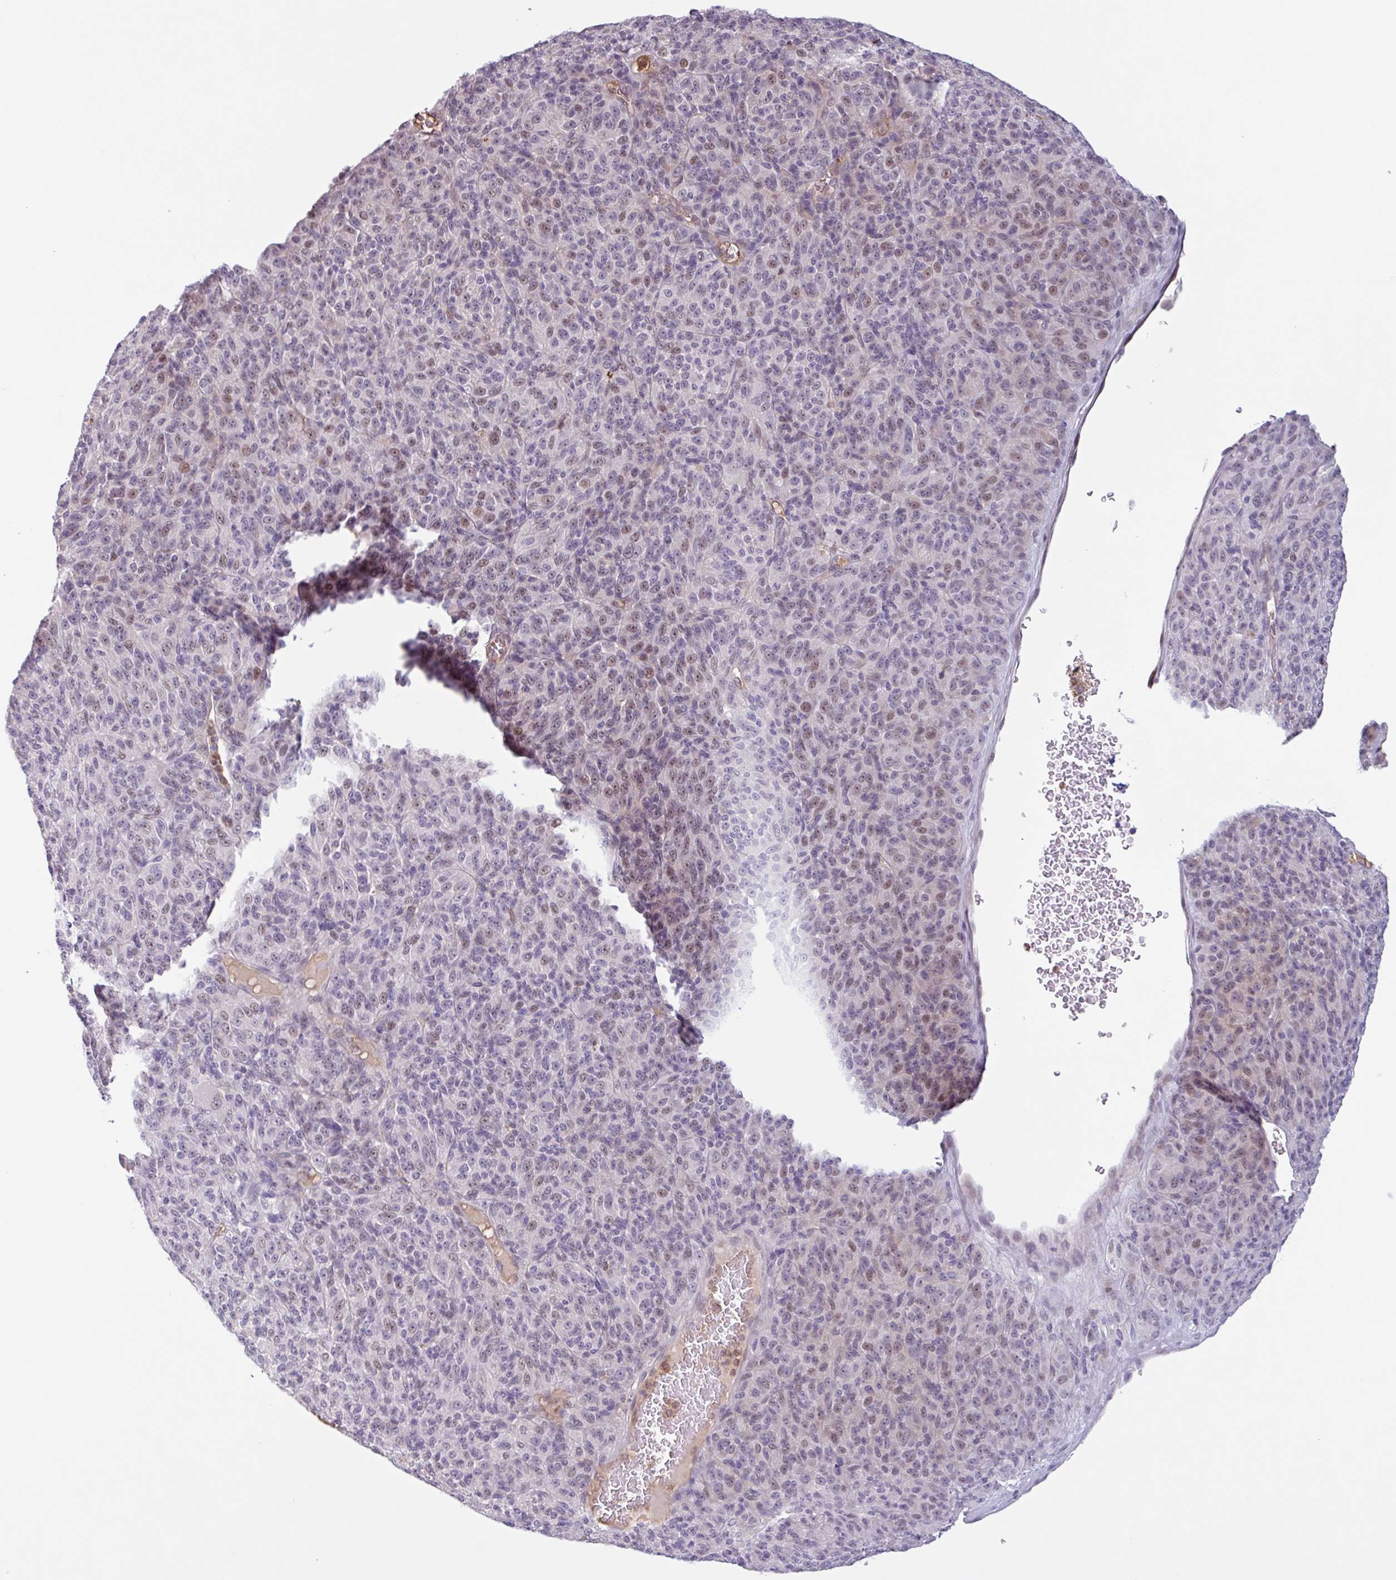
{"staining": {"intensity": "weak", "quantity": "25%-75%", "location": "nuclear"}, "tissue": "melanoma", "cell_type": "Tumor cells", "image_type": "cancer", "snomed": [{"axis": "morphology", "description": "Malignant melanoma, Metastatic site"}, {"axis": "topography", "description": "Brain"}], "caption": "A high-resolution micrograph shows immunohistochemistry staining of malignant melanoma (metastatic site), which demonstrates weak nuclear staining in approximately 25%-75% of tumor cells.", "gene": "TAF1D", "patient": {"sex": "female", "age": 56}}